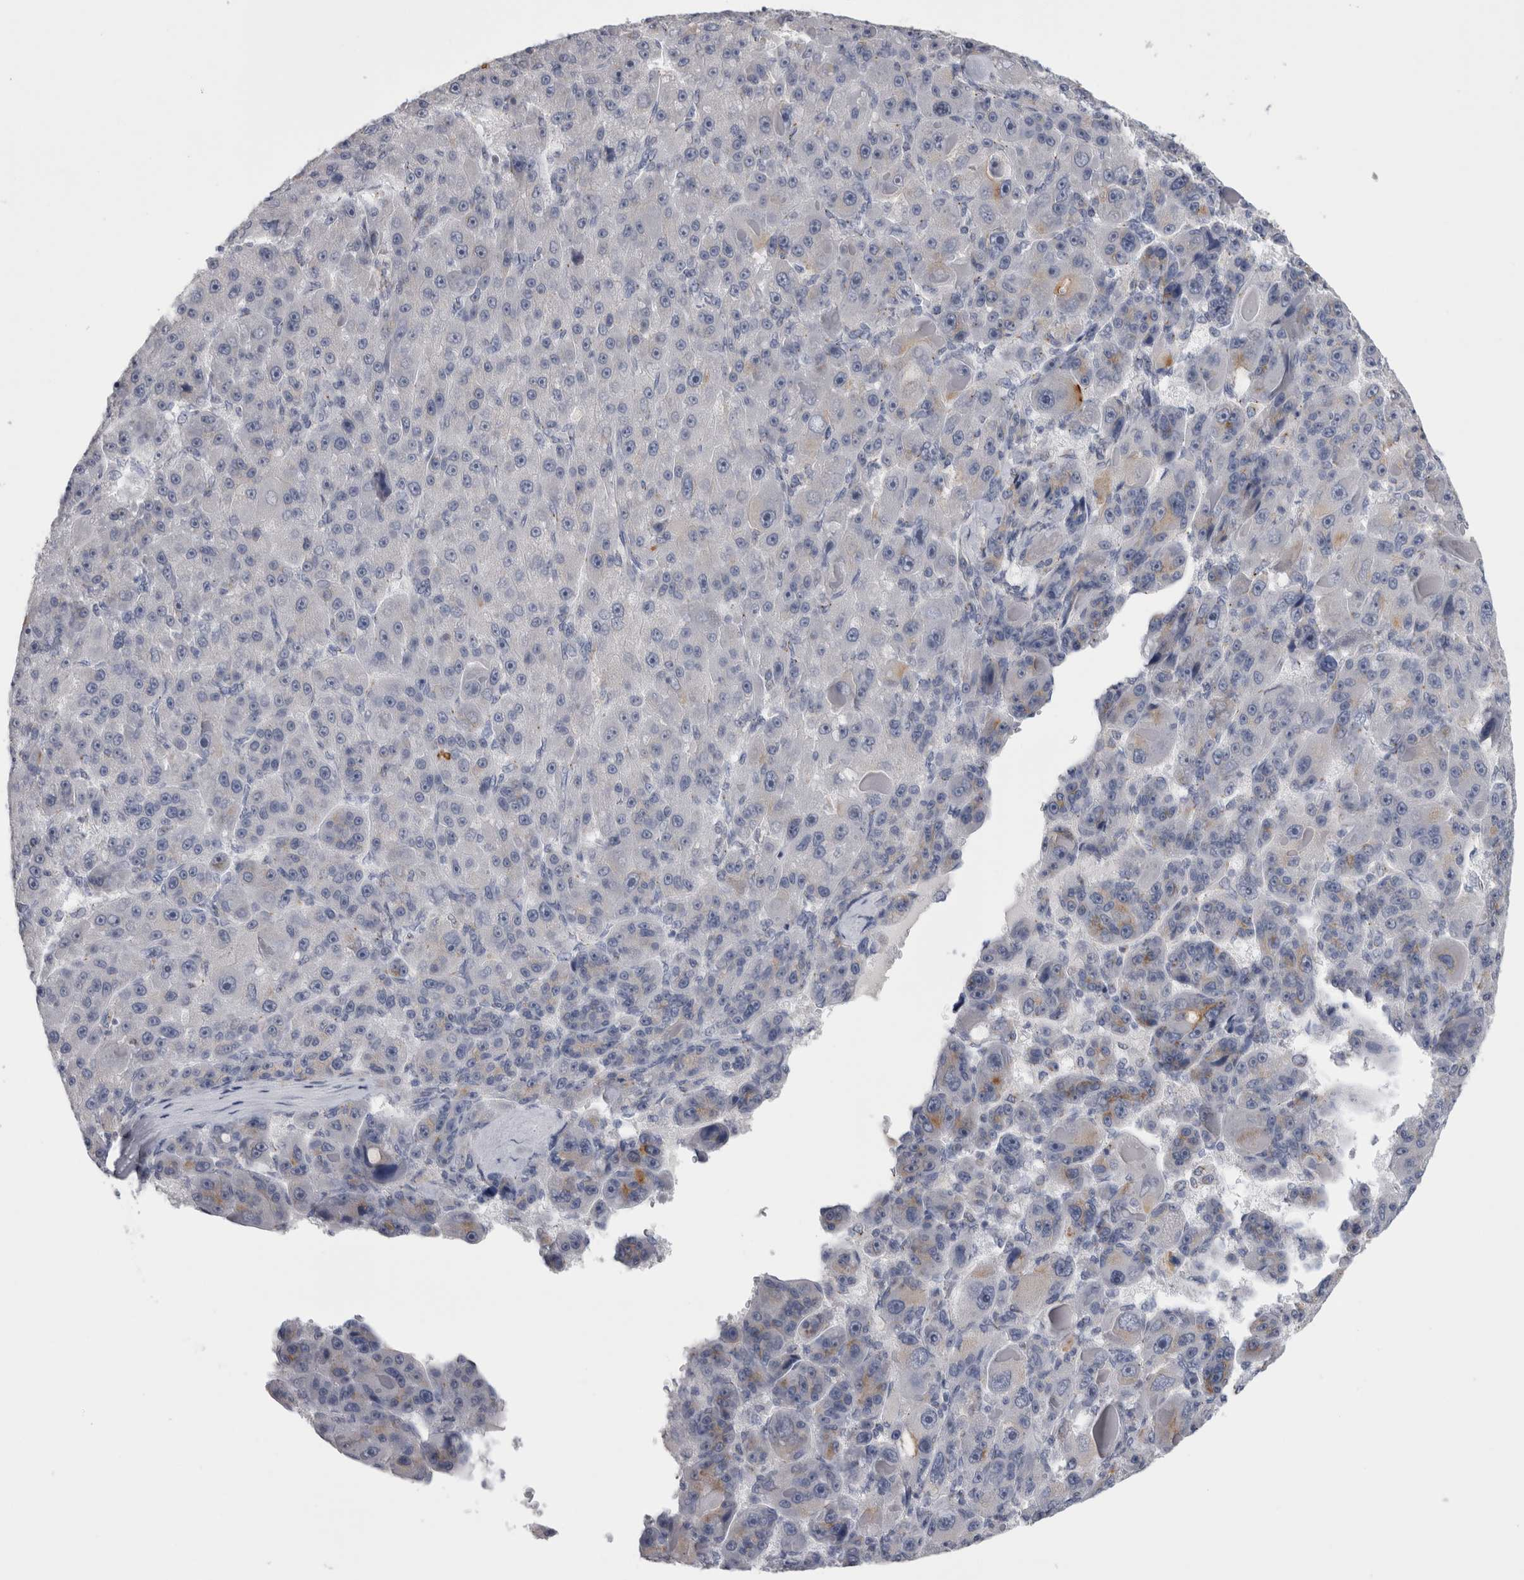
{"staining": {"intensity": "negative", "quantity": "none", "location": "none"}, "tissue": "liver cancer", "cell_type": "Tumor cells", "image_type": "cancer", "snomed": [{"axis": "morphology", "description": "Carcinoma, Hepatocellular, NOS"}, {"axis": "topography", "description": "Liver"}], "caption": "IHC of human hepatocellular carcinoma (liver) demonstrates no positivity in tumor cells.", "gene": "AKAP9", "patient": {"sex": "male", "age": 76}}